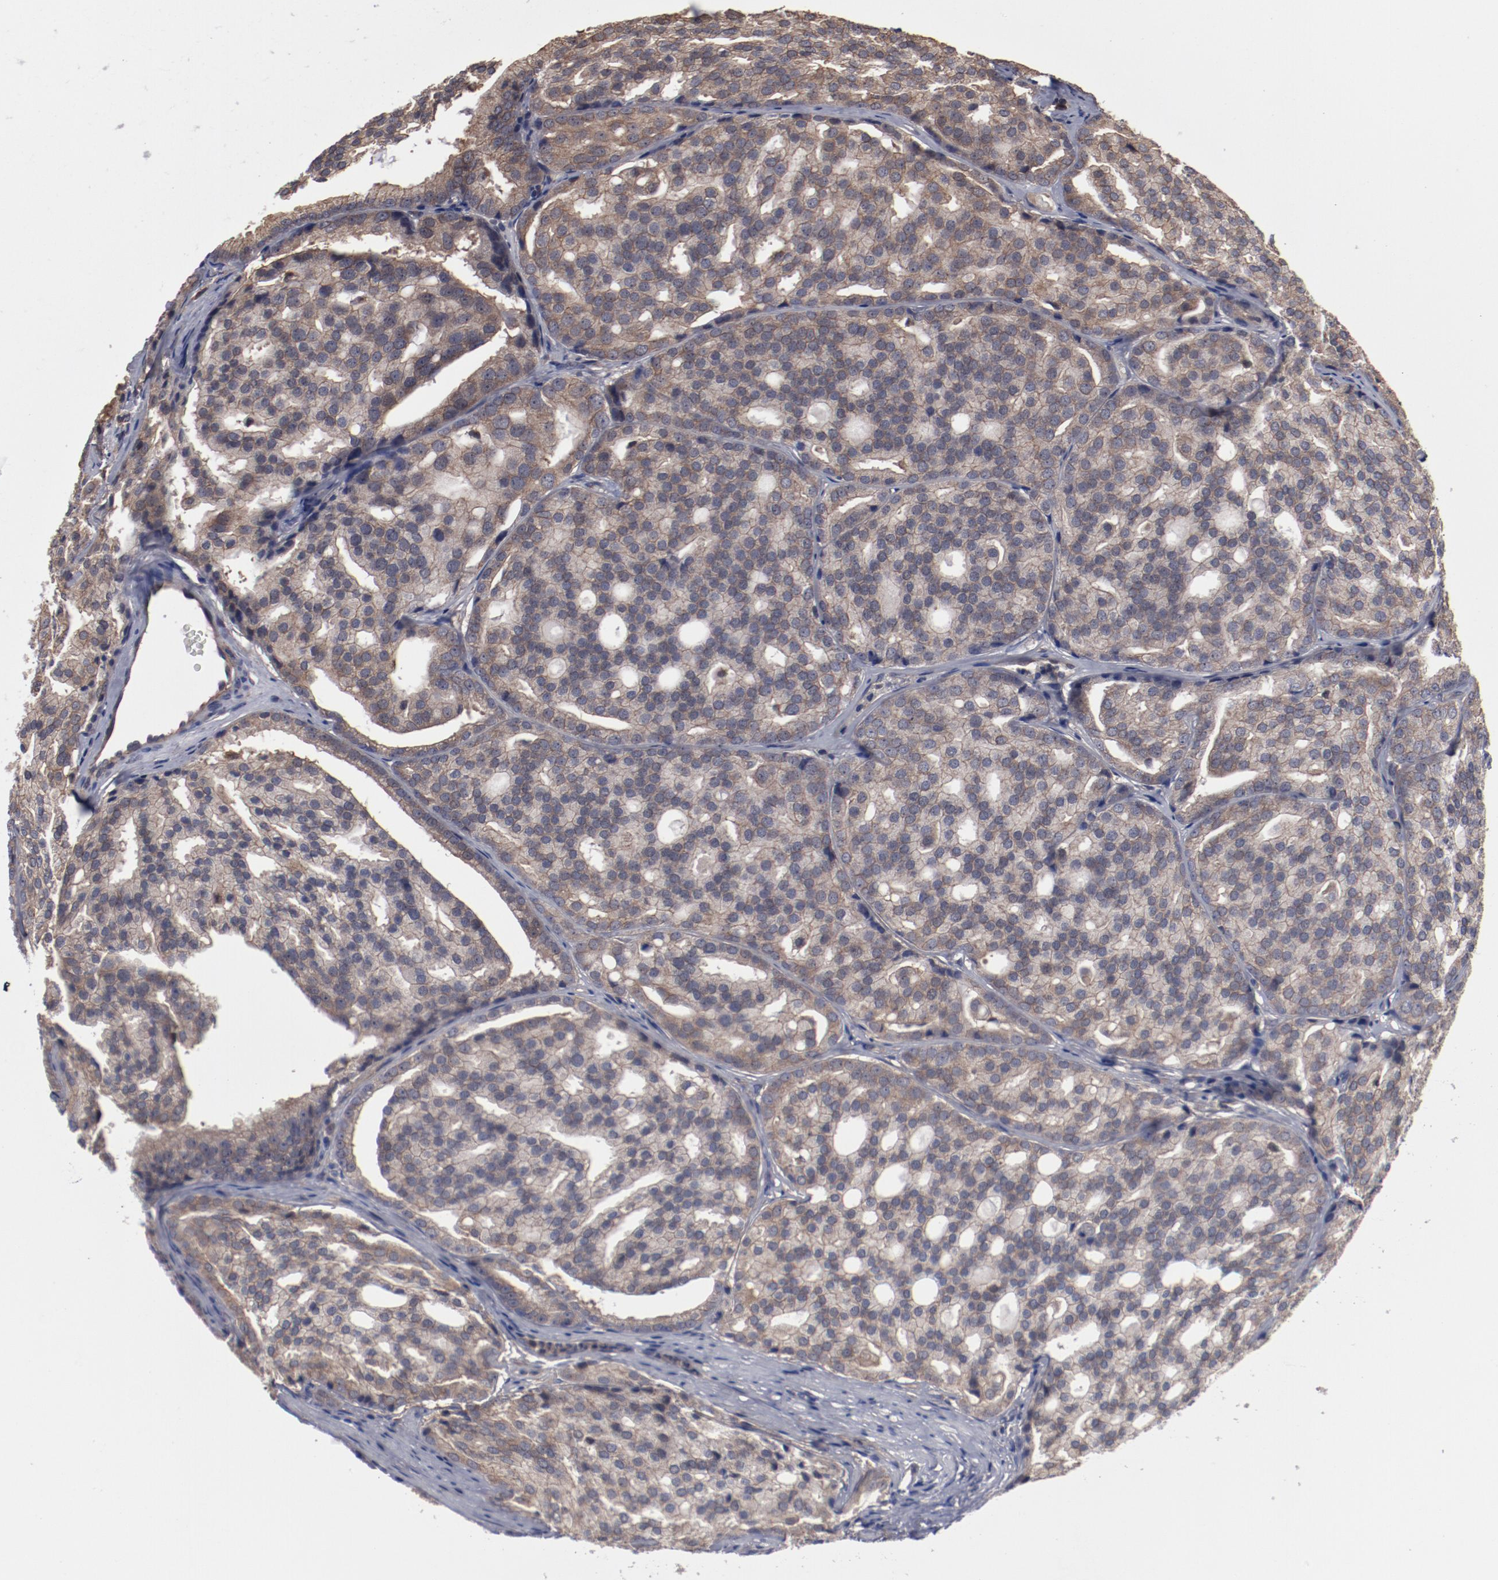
{"staining": {"intensity": "weak", "quantity": ">75%", "location": "cytoplasmic/membranous"}, "tissue": "prostate cancer", "cell_type": "Tumor cells", "image_type": "cancer", "snomed": [{"axis": "morphology", "description": "Adenocarcinoma, High grade"}, {"axis": "topography", "description": "Prostate"}], "caption": "The micrograph displays immunohistochemical staining of prostate cancer. There is weak cytoplasmic/membranous staining is identified in approximately >75% of tumor cells.", "gene": "DNAAF2", "patient": {"sex": "male", "age": 64}}